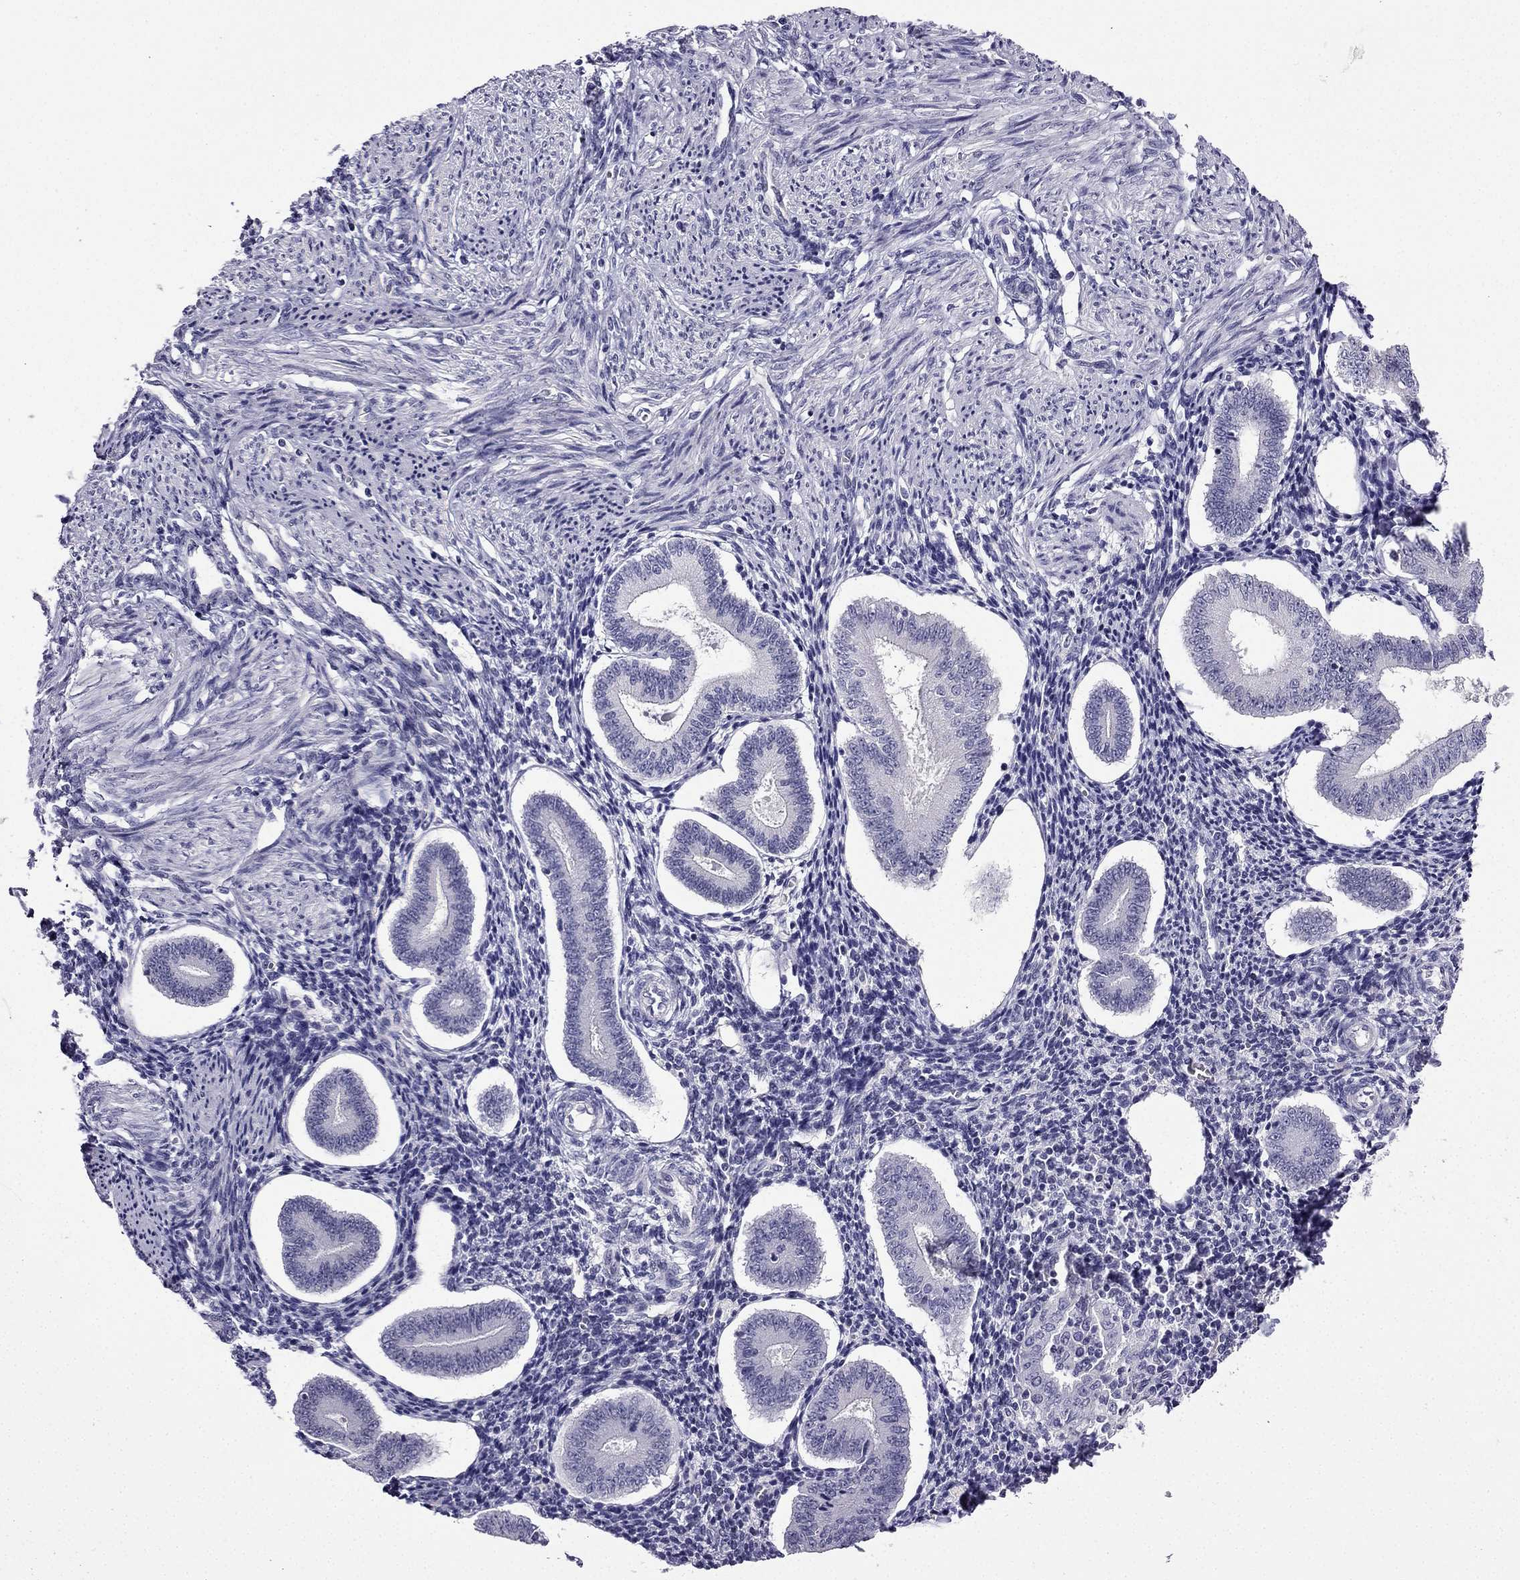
{"staining": {"intensity": "negative", "quantity": "none", "location": "none"}, "tissue": "endometrium", "cell_type": "Cells in endometrial stroma", "image_type": "normal", "snomed": [{"axis": "morphology", "description": "Normal tissue, NOS"}, {"axis": "topography", "description": "Endometrium"}], "caption": "Immunohistochemical staining of unremarkable human endometrium shows no significant staining in cells in endometrial stroma.", "gene": "KCNJ10", "patient": {"sex": "female", "age": 40}}